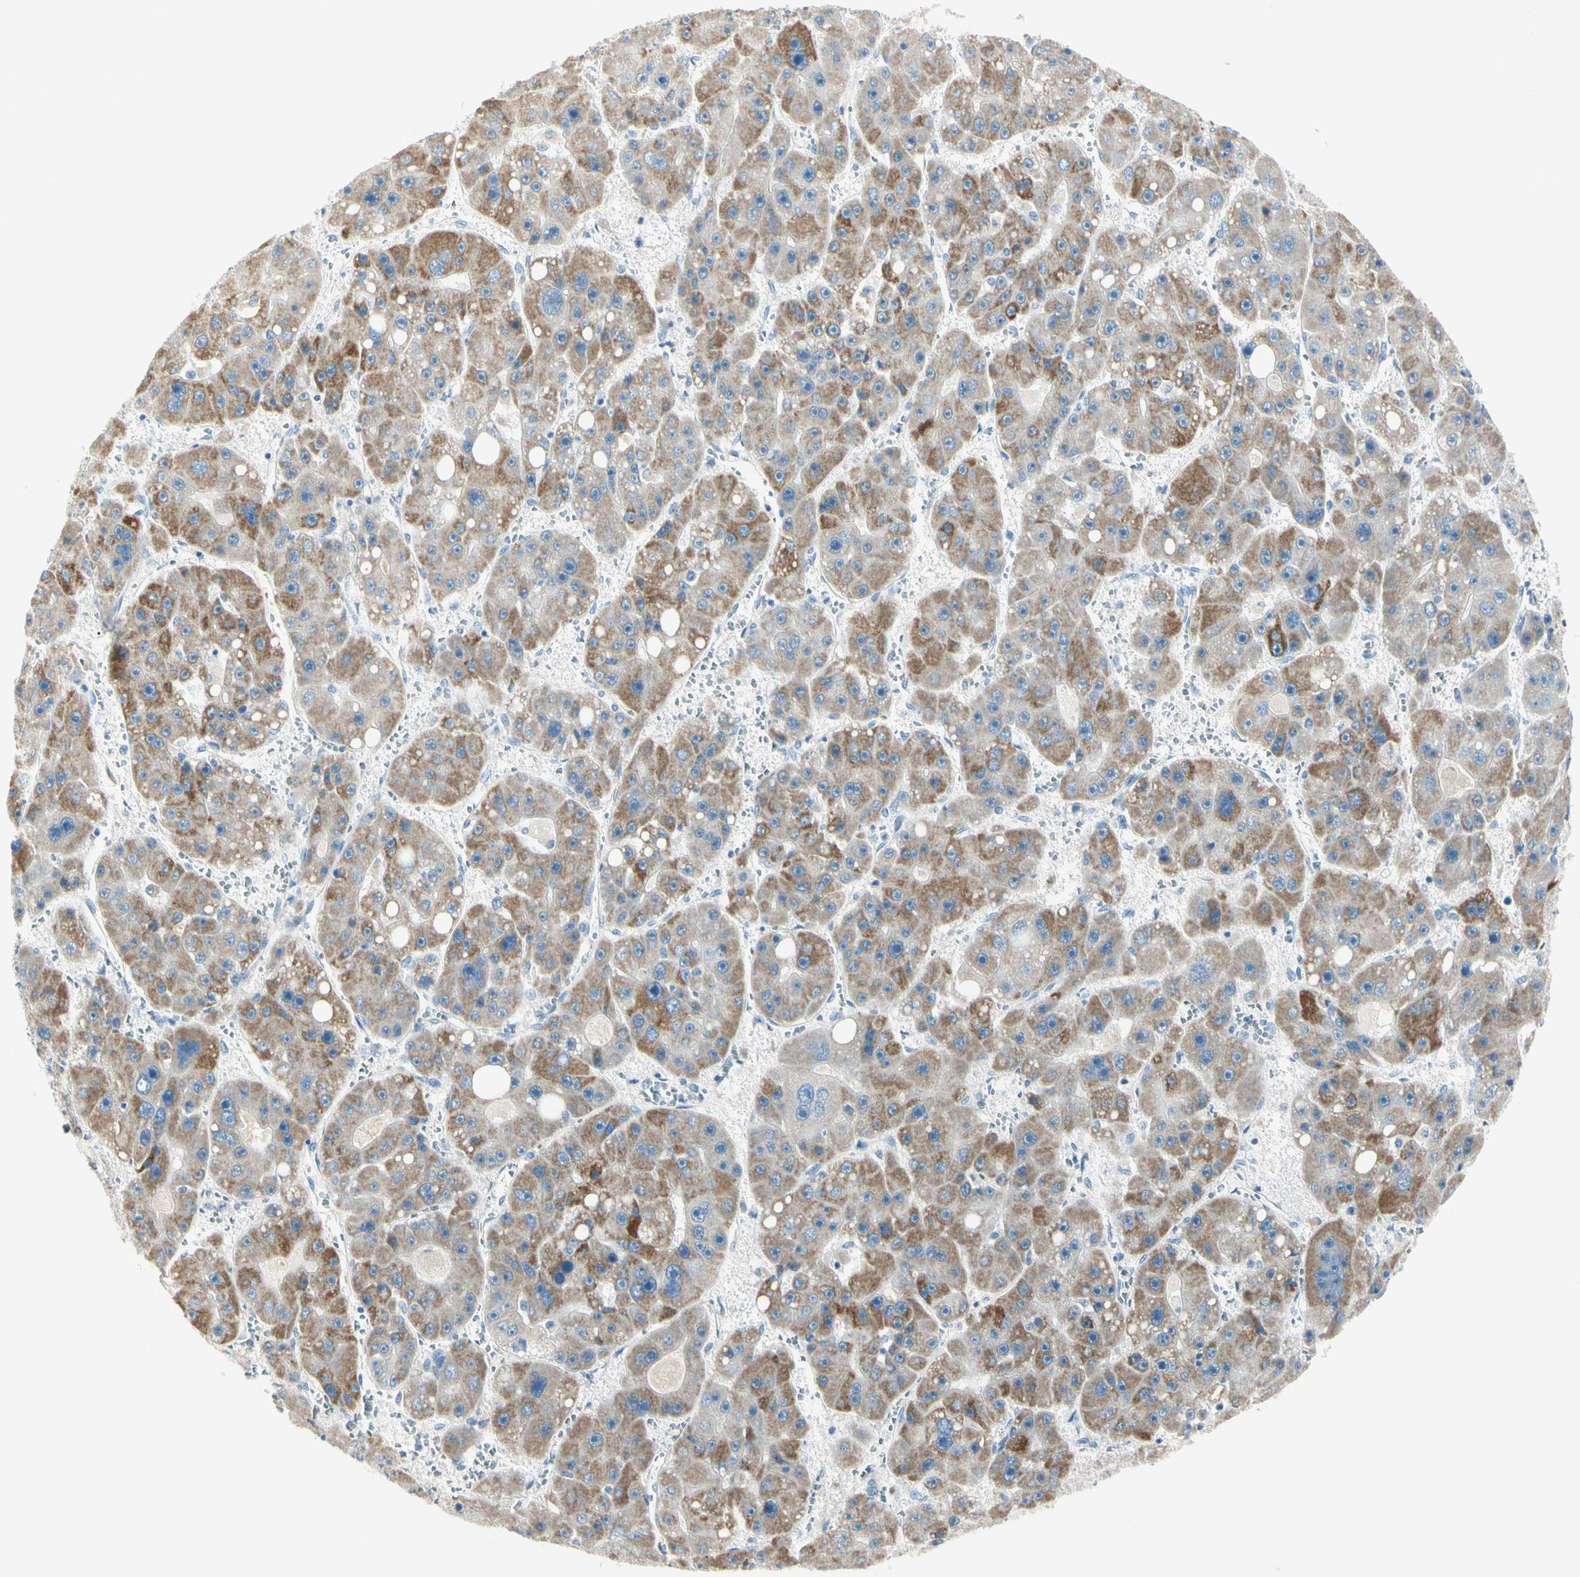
{"staining": {"intensity": "moderate", "quantity": "25%-75%", "location": "cytoplasmic/membranous"}, "tissue": "liver cancer", "cell_type": "Tumor cells", "image_type": "cancer", "snomed": [{"axis": "morphology", "description": "Carcinoma, Hepatocellular, NOS"}, {"axis": "topography", "description": "Liver"}], "caption": "About 25%-75% of tumor cells in liver hepatocellular carcinoma exhibit moderate cytoplasmic/membranous protein positivity as visualized by brown immunohistochemical staining.", "gene": "SLC6A15", "patient": {"sex": "female", "age": 61}}